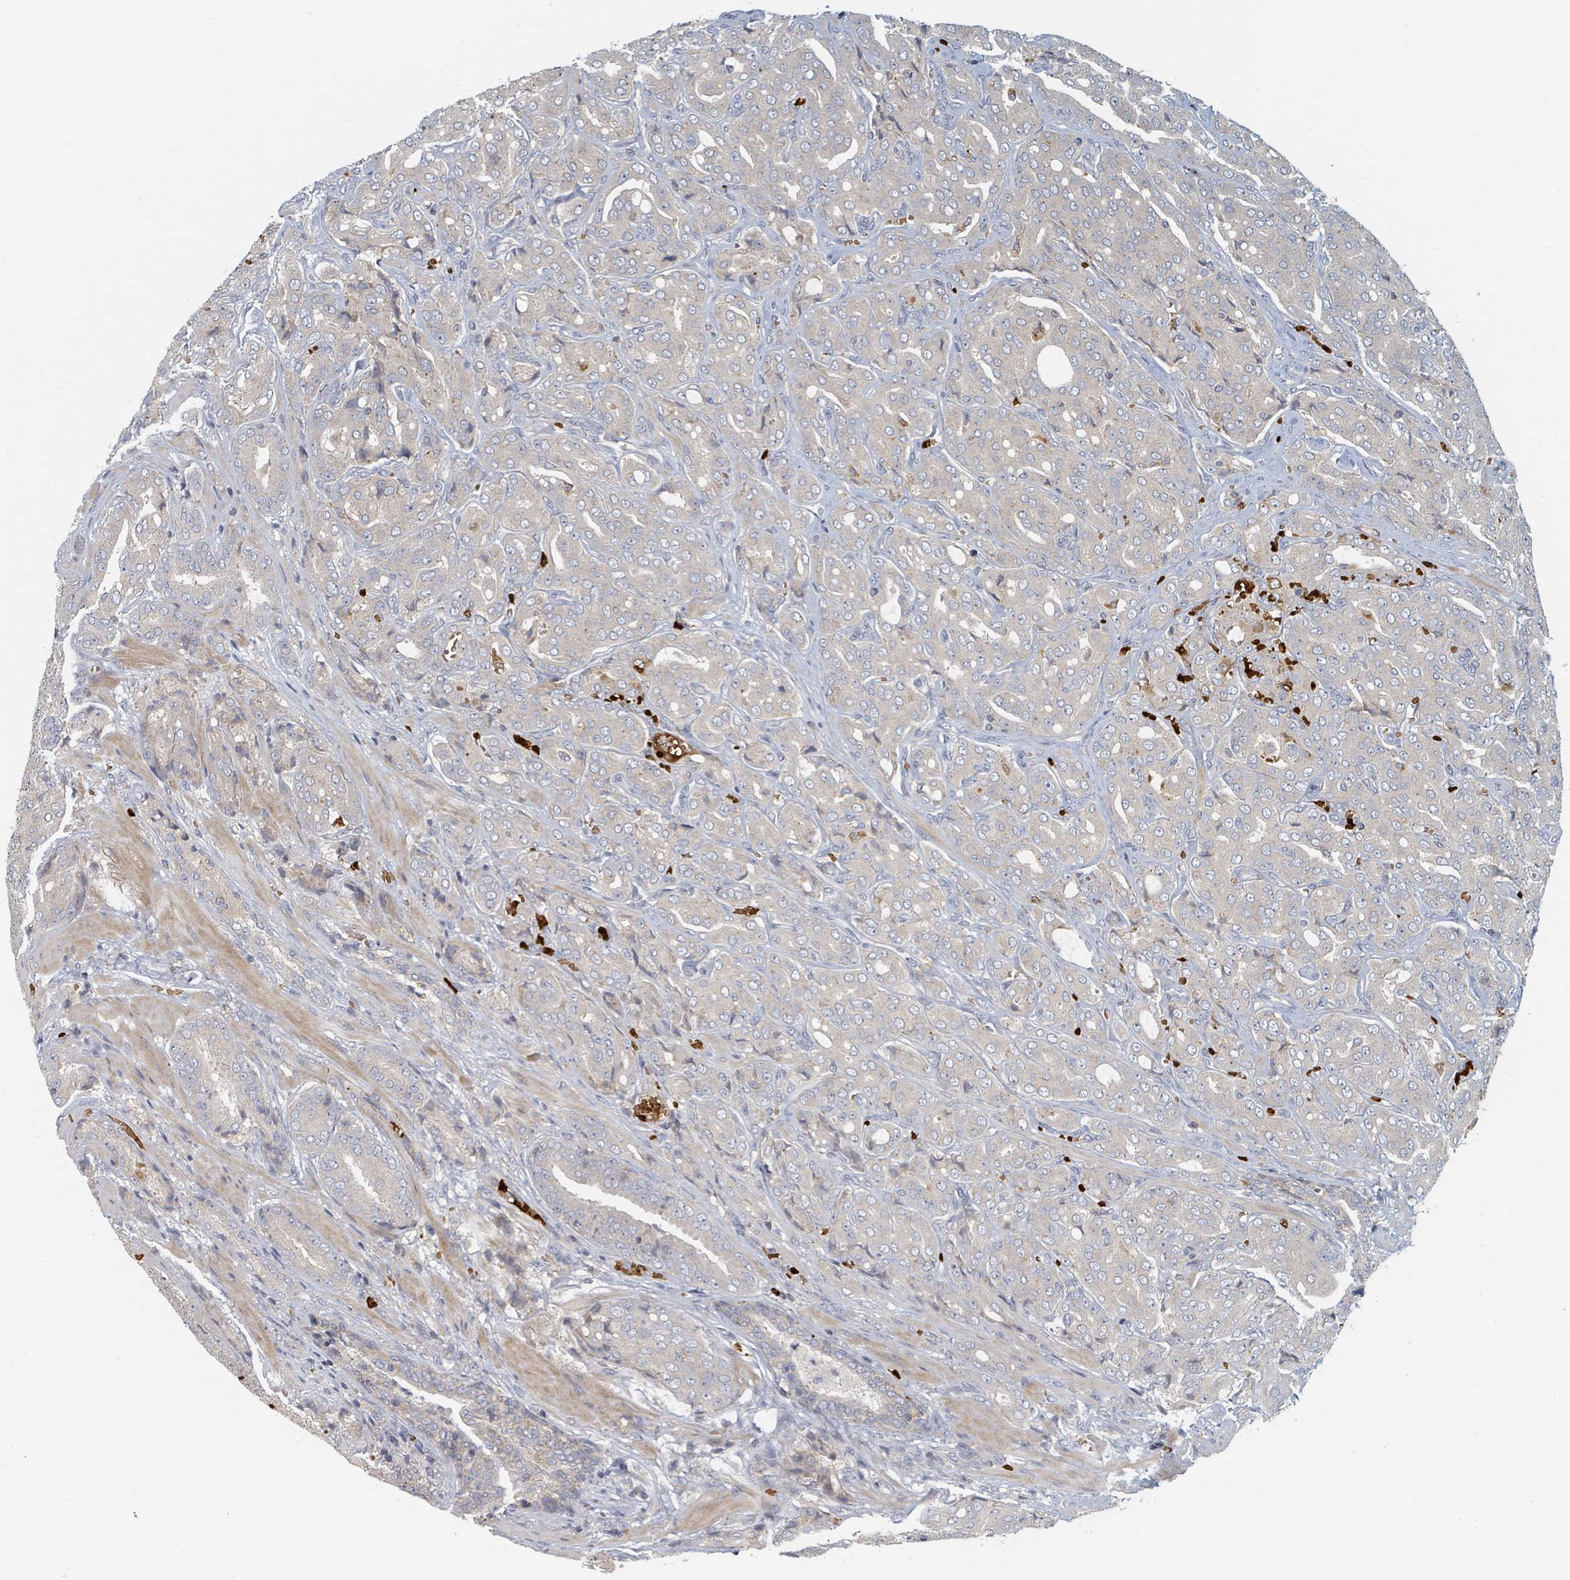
{"staining": {"intensity": "negative", "quantity": "none", "location": "none"}, "tissue": "prostate cancer", "cell_type": "Tumor cells", "image_type": "cancer", "snomed": [{"axis": "morphology", "description": "Adenocarcinoma, High grade"}, {"axis": "topography", "description": "Prostate"}], "caption": "Immunohistochemical staining of prostate cancer (high-grade adenocarcinoma) displays no significant expression in tumor cells. (DAB immunohistochemistry (IHC), high magnification).", "gene": "TRPC4AP", "patient": {"sex": "male", "age": 68}}